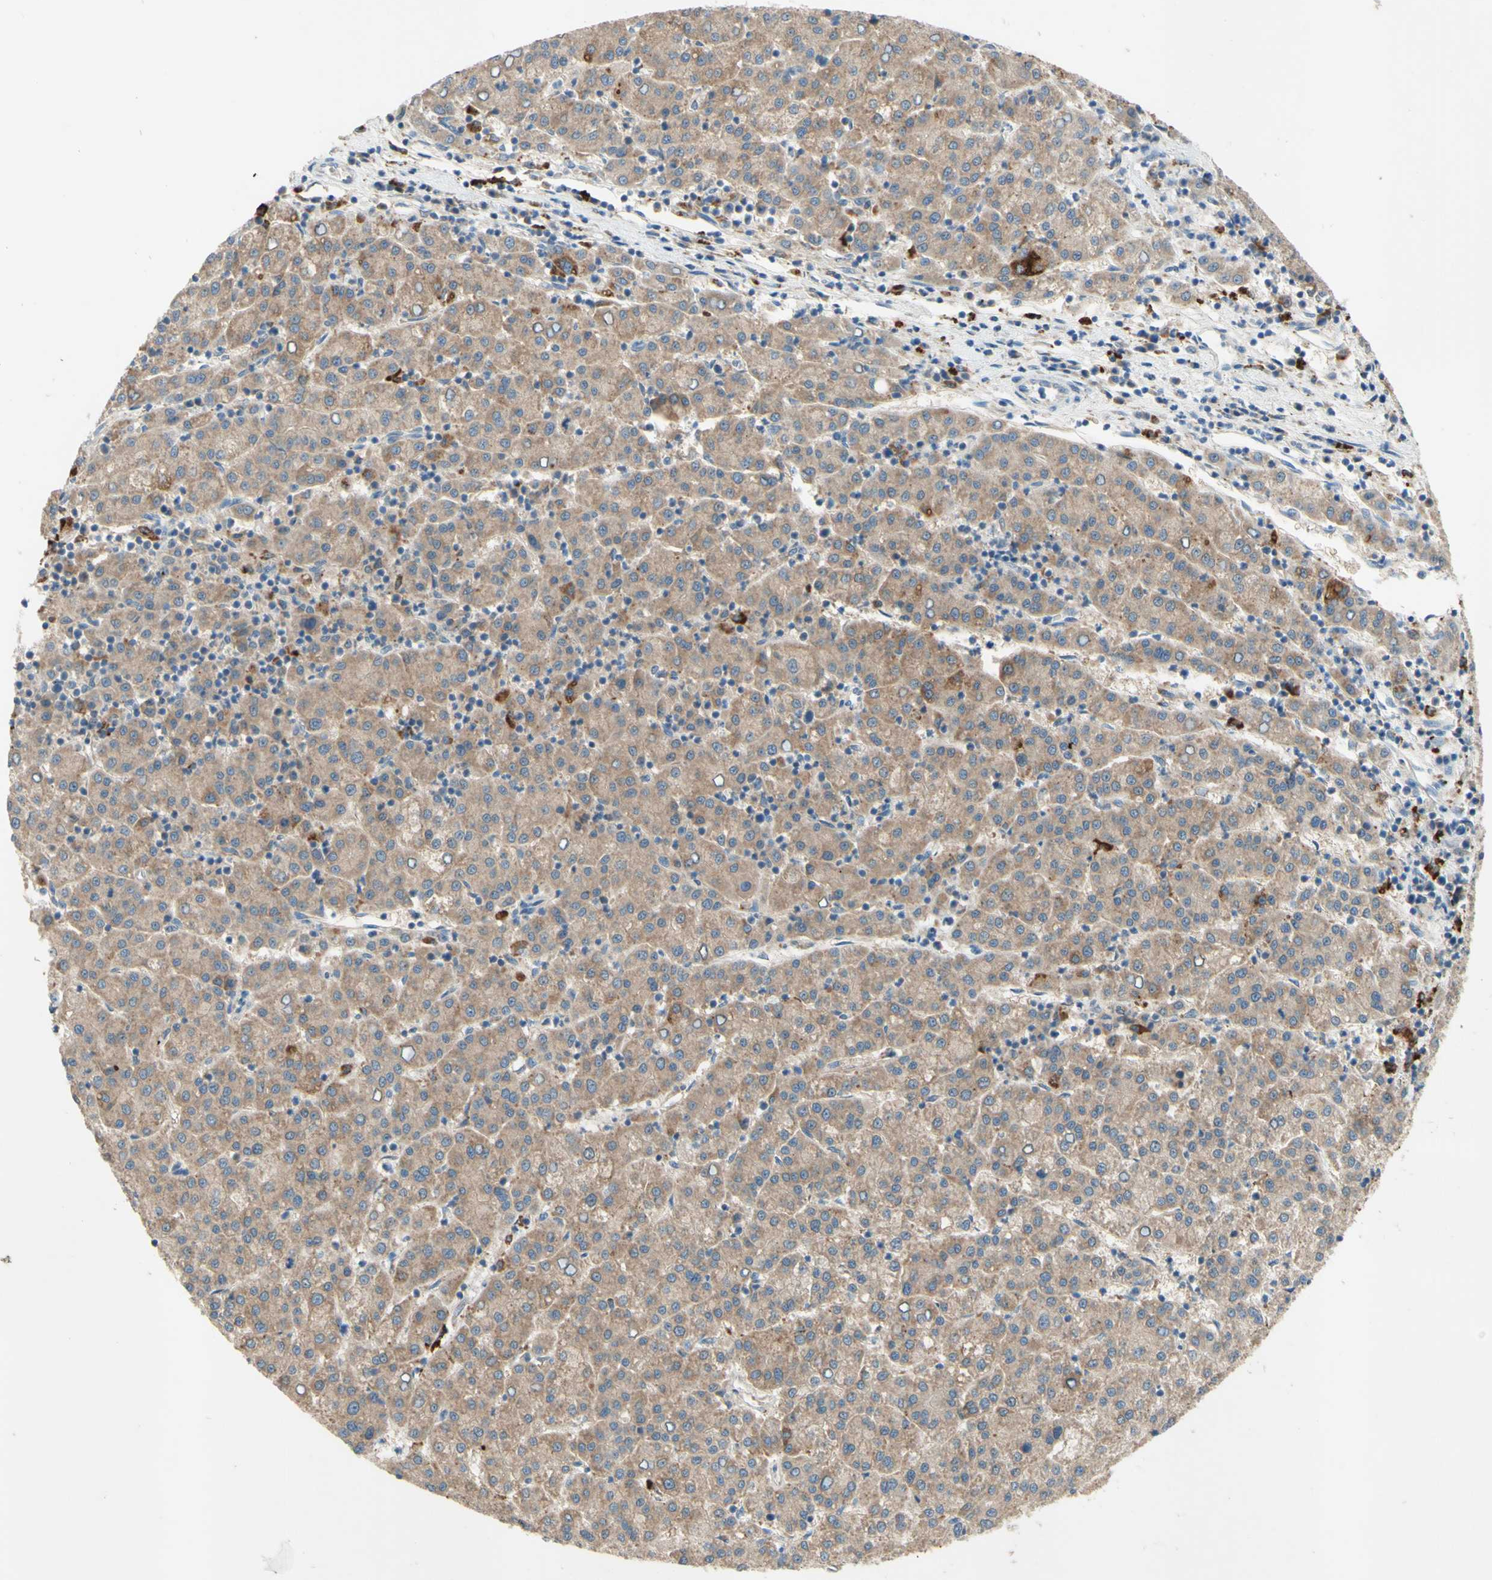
{"staining": {"intensity": "moderate", "quantity": ">75%", "location": "cytoplasmic/membranous"}, "tissue": "liver cancer", "cell_type": "Tumor cells", "image_type": "cancer", "snomed": [{"axis": "morphology", "description": "Carcinoma, Hepatocellular, NOS"}, {"axis": "topography", "description": "Liver"}], "caption": "Protein expression analysis of liver hepatocellular carcinoma exhibits moderate cytoplasmic/membranous positivity in approximately >75% of tumor cells. The protein of interest is shown in brown color, while the nuclei are stained blue.", "gene": "ARMC10", "patient": {"sex": "female", "age": 58}}